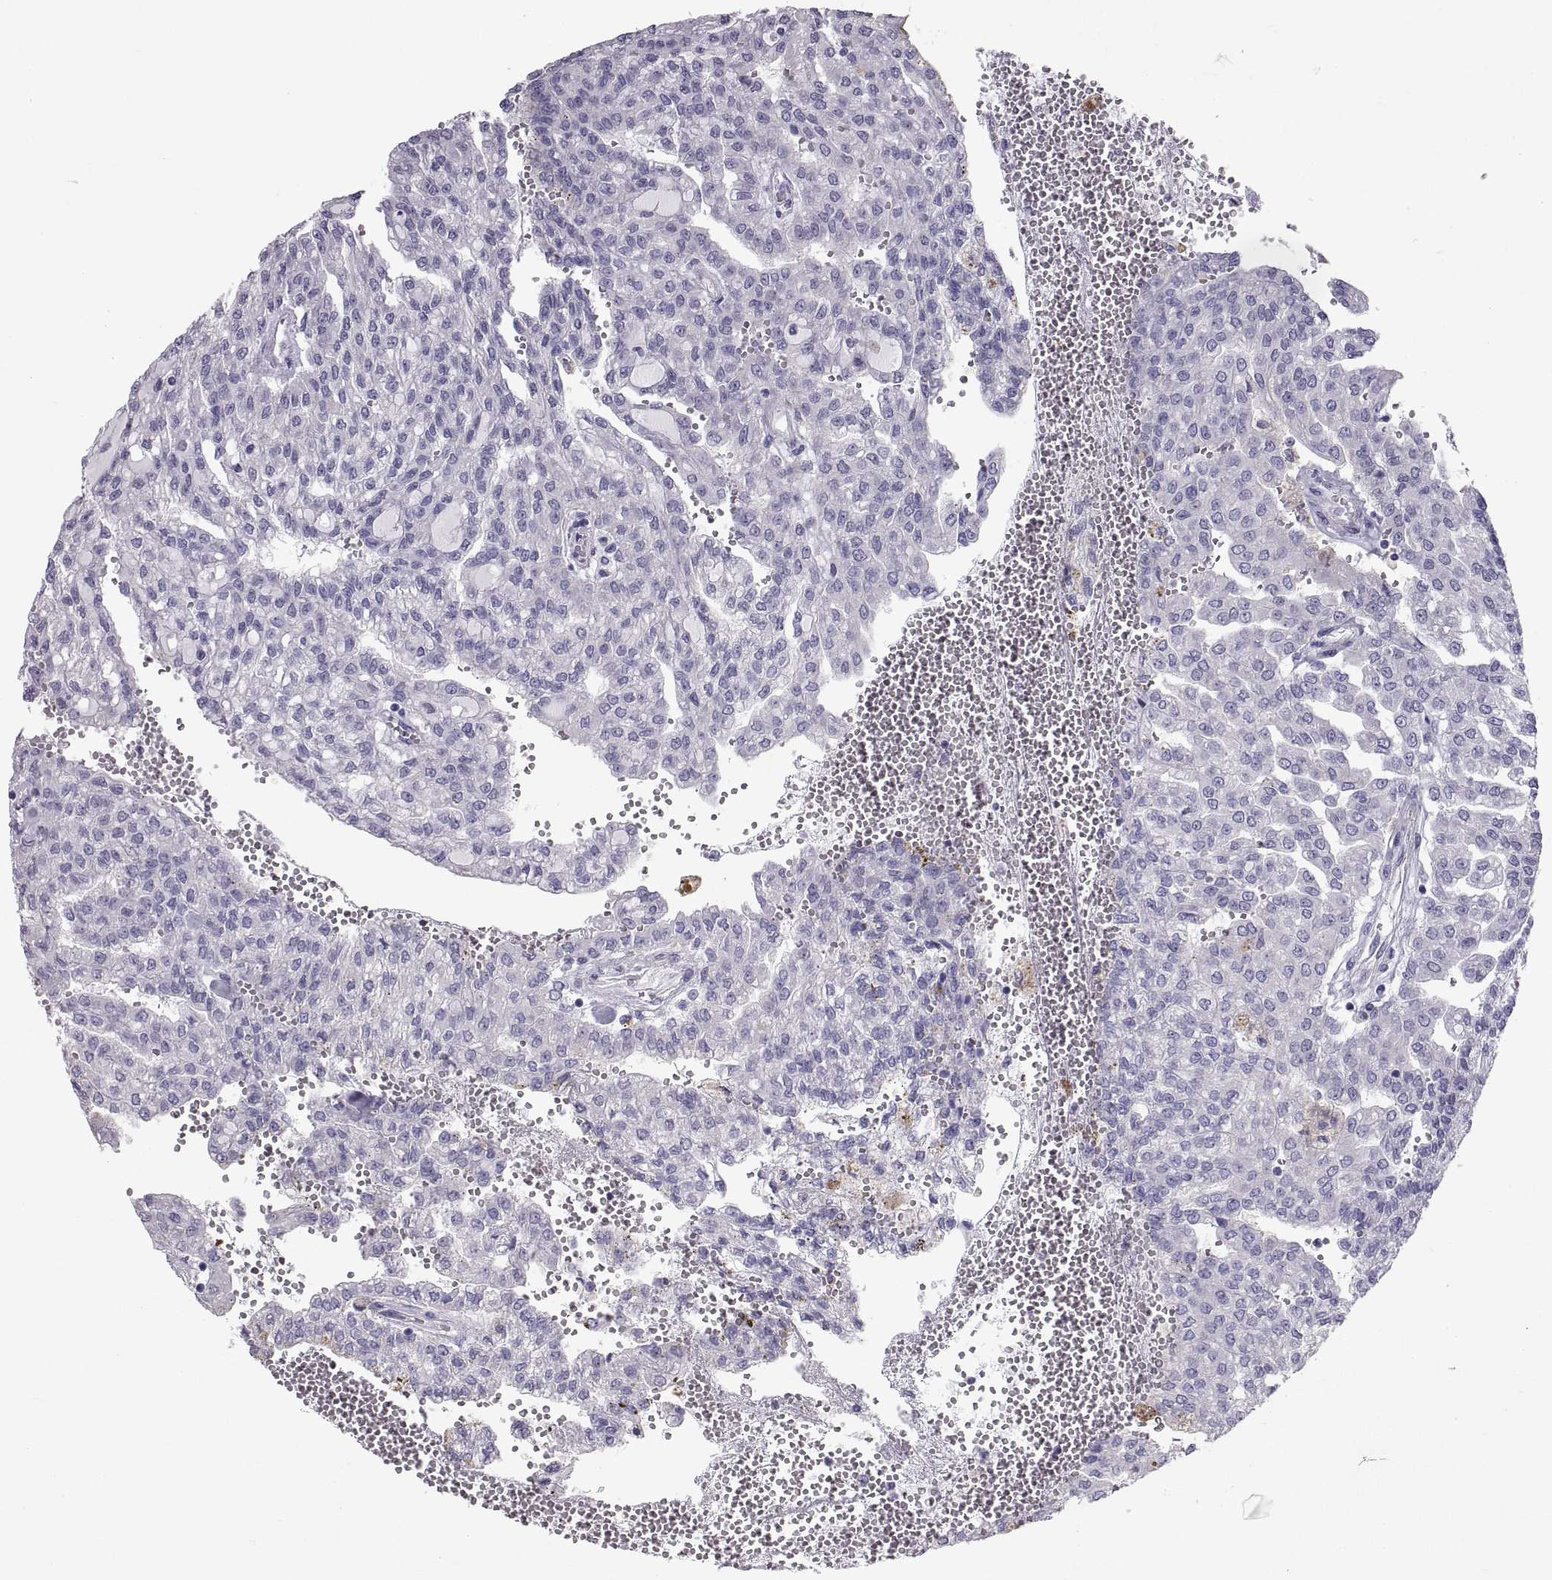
{"staining": {"intensity": "negative", "quantity": "none", "location": "none"}, "tissue": "renal cancer", "cell_type": "Tumor cells", "image_type": "cancer", "snomed": [{"axis": "morphology", "description": "Adenocarcinoma, NOS"}, {"axis": "topography", "description": "Kidney"}], "caption": "IHC of renal cancer (adenocarcinoma) reveals no staining in tumor cells.", "gene": "IGSF1", "patient": {"sex": "male", "age": 63}}